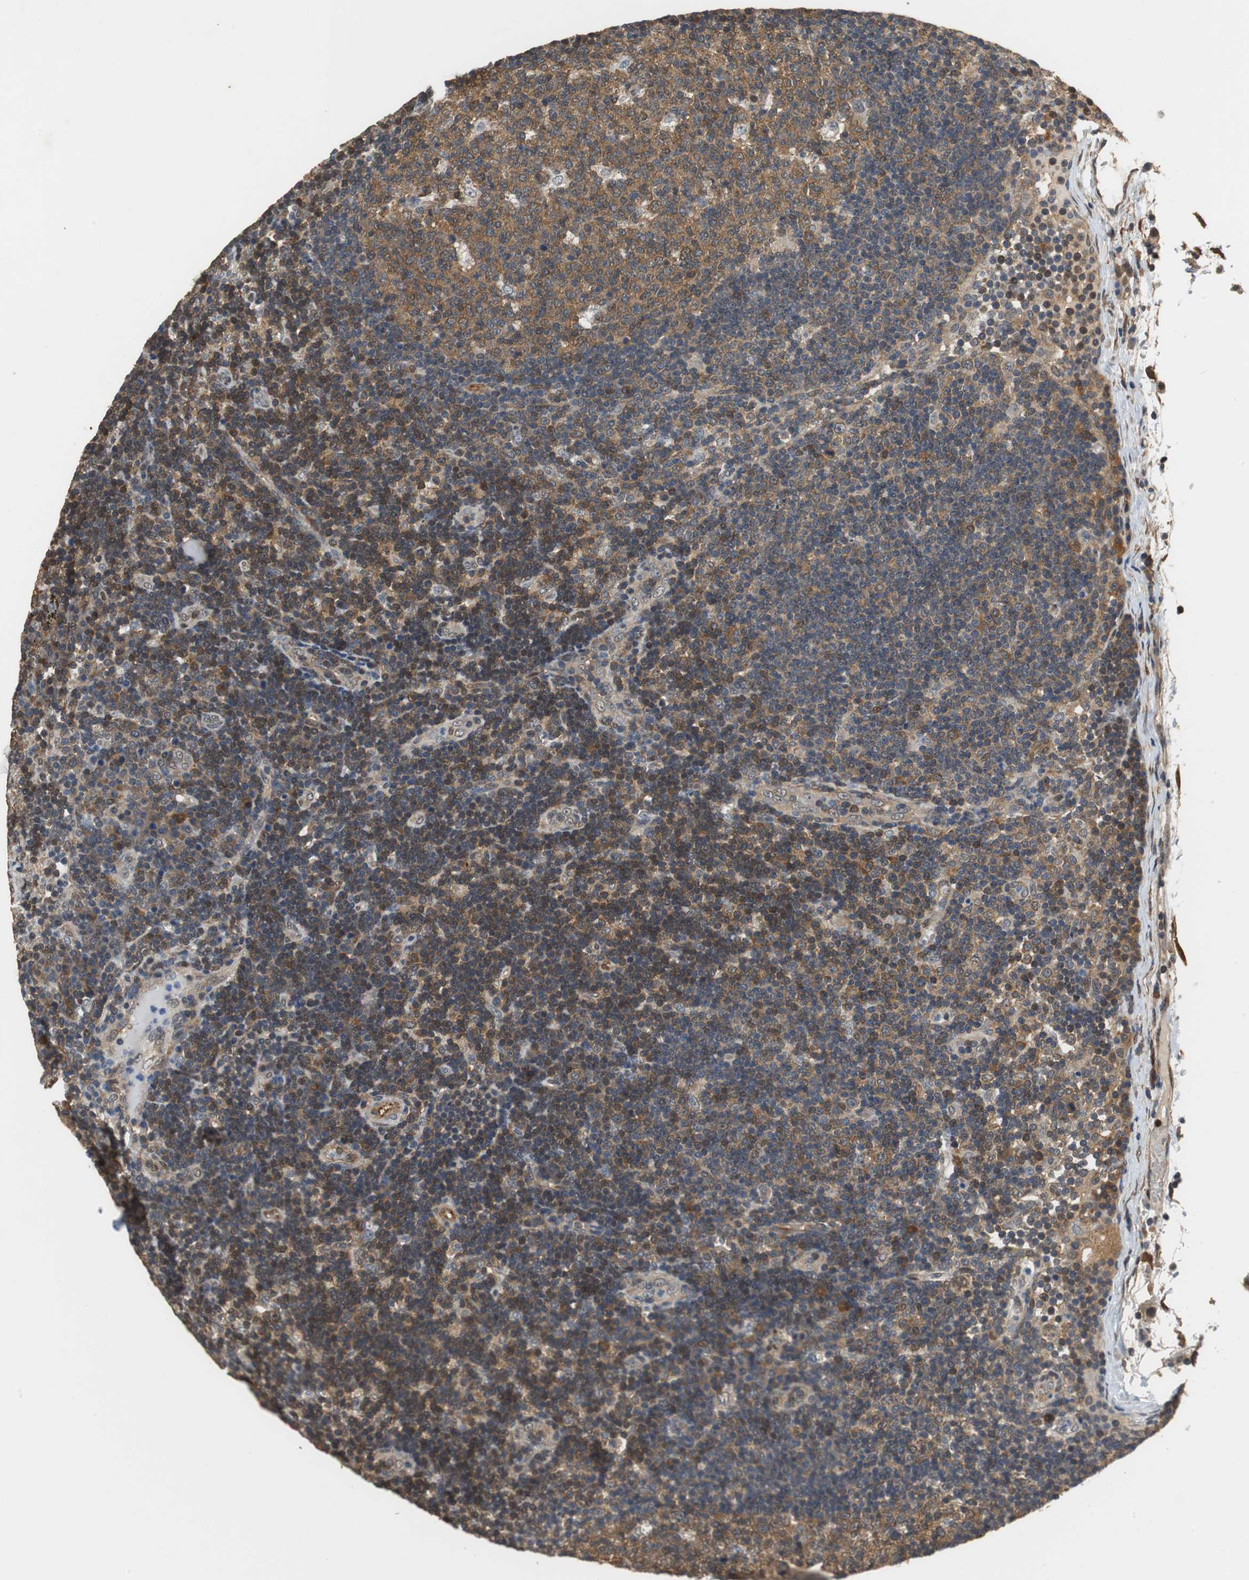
{"staining": {"intensity": "strong", "quantity": ">75%", "location": "cytoplasmic/membranous,nuclear"}, "tissue": "lymph node", "cell_type": "Germinal center cells", "image_type": "normal", "snomed": [{"axis": "morphology", "description": "Normal tissue, NOS"}, {"axis": "morphology", "description": "Squamous cell carcinoma, metastatic, NOS"}, {"axis": "topography", "description": "Lymph node"}], "caption": "High-magnification brightfield microscopy of benign lymph node stained with DAB (brown) and counterstained with hematoxylin (blue). germinal center cells exhibit strong cytoplasmic/membranous,nuclear positivity is seen in about>75% of cells.", "gene": "UBQLN2", "patient": {"sex": "female", "age": 53}}